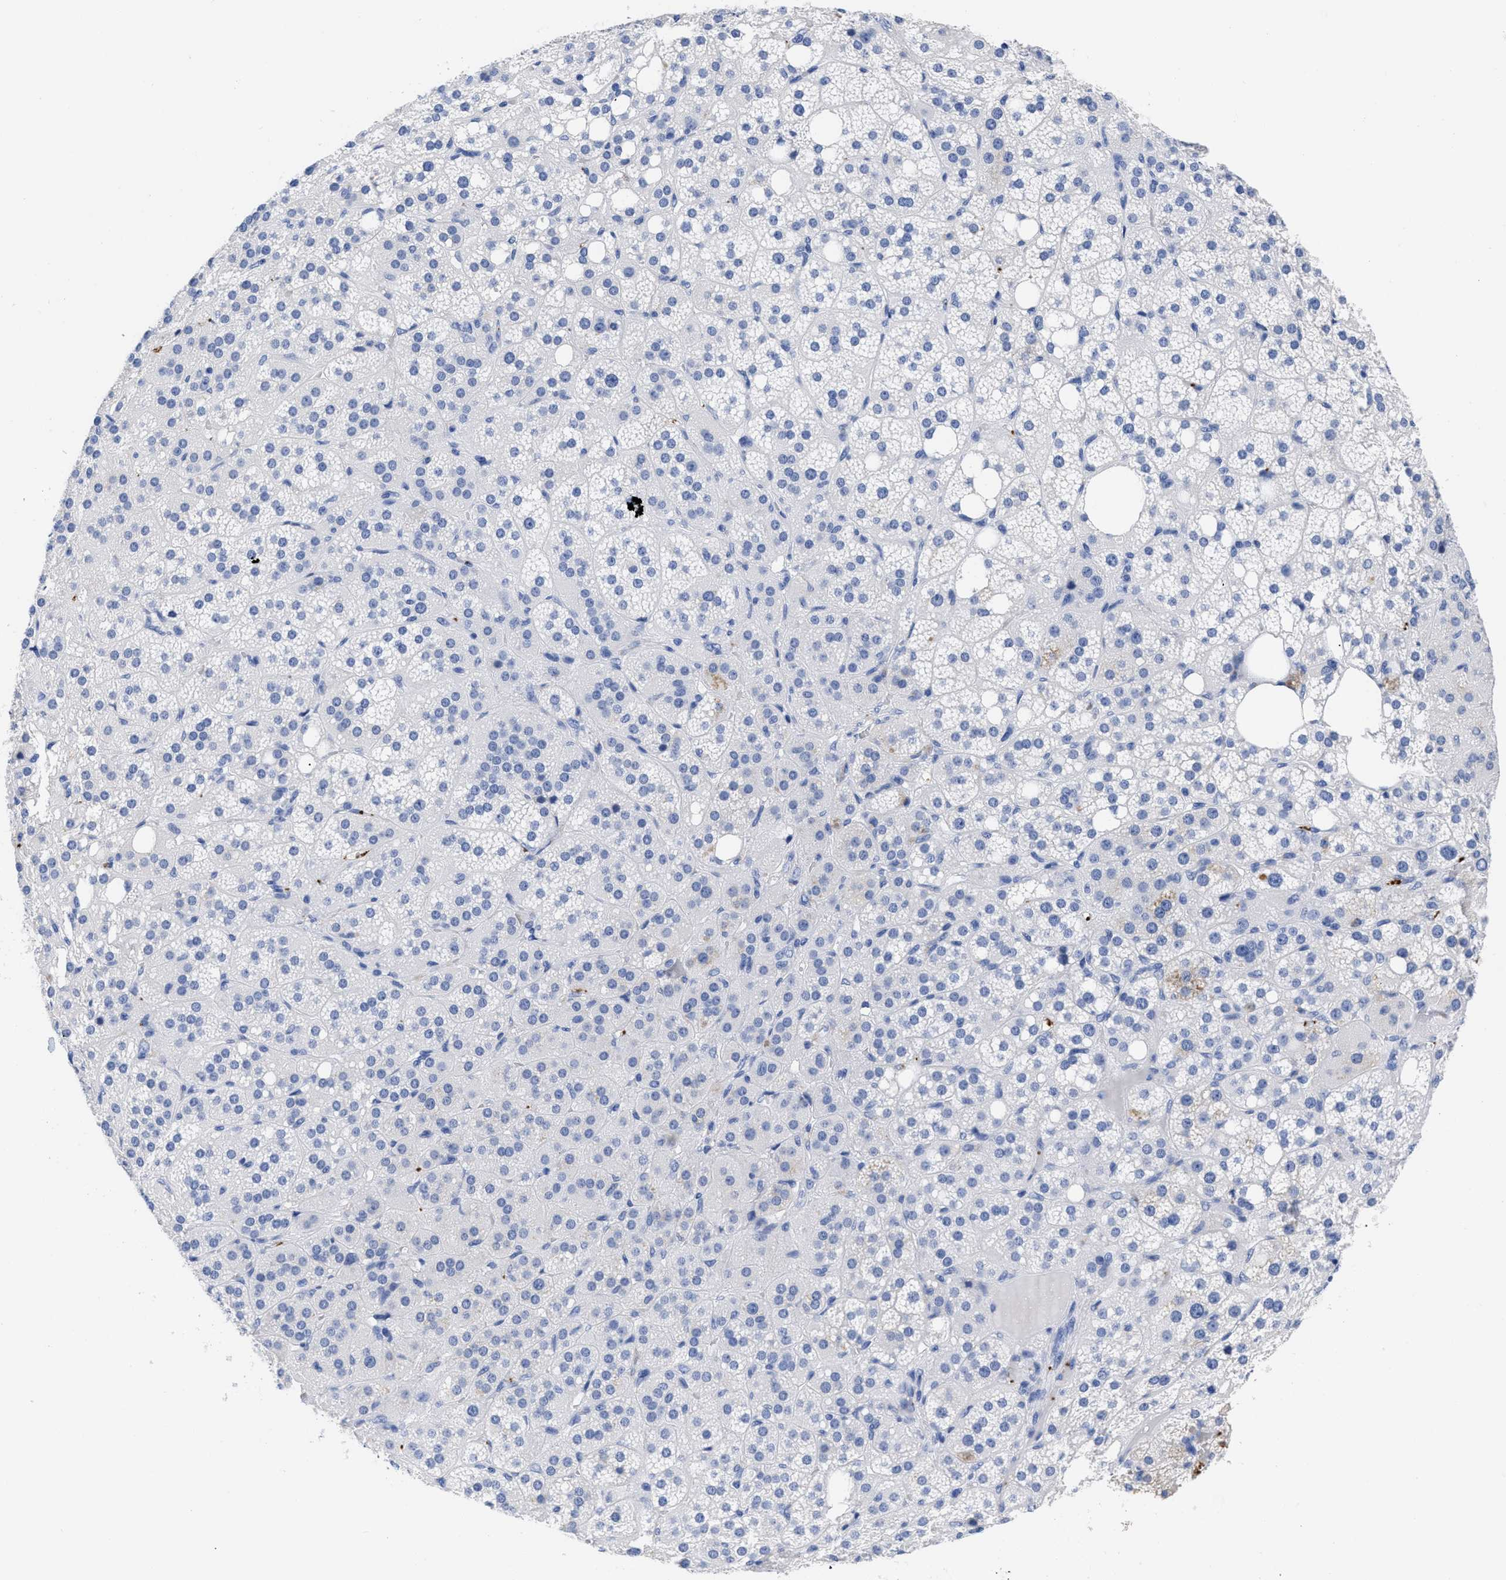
{"staining": {"intensity": "negative", "quantity": "none", "location": "none"}, "tissue": "adrenal gland", "cell_type": "Glandular cells", "image_type": "normal", "snomed": [{"axis": "morphology", "description": "Normal tissue, NOS"}, {"axis": "topography", "description": "Adrenal gland"}], "caption": "Glandular cells show no significant protein positivity in normal adrenal gland.", "gene": "TREML1", "patient": {"sex": "female", "age": 59}}